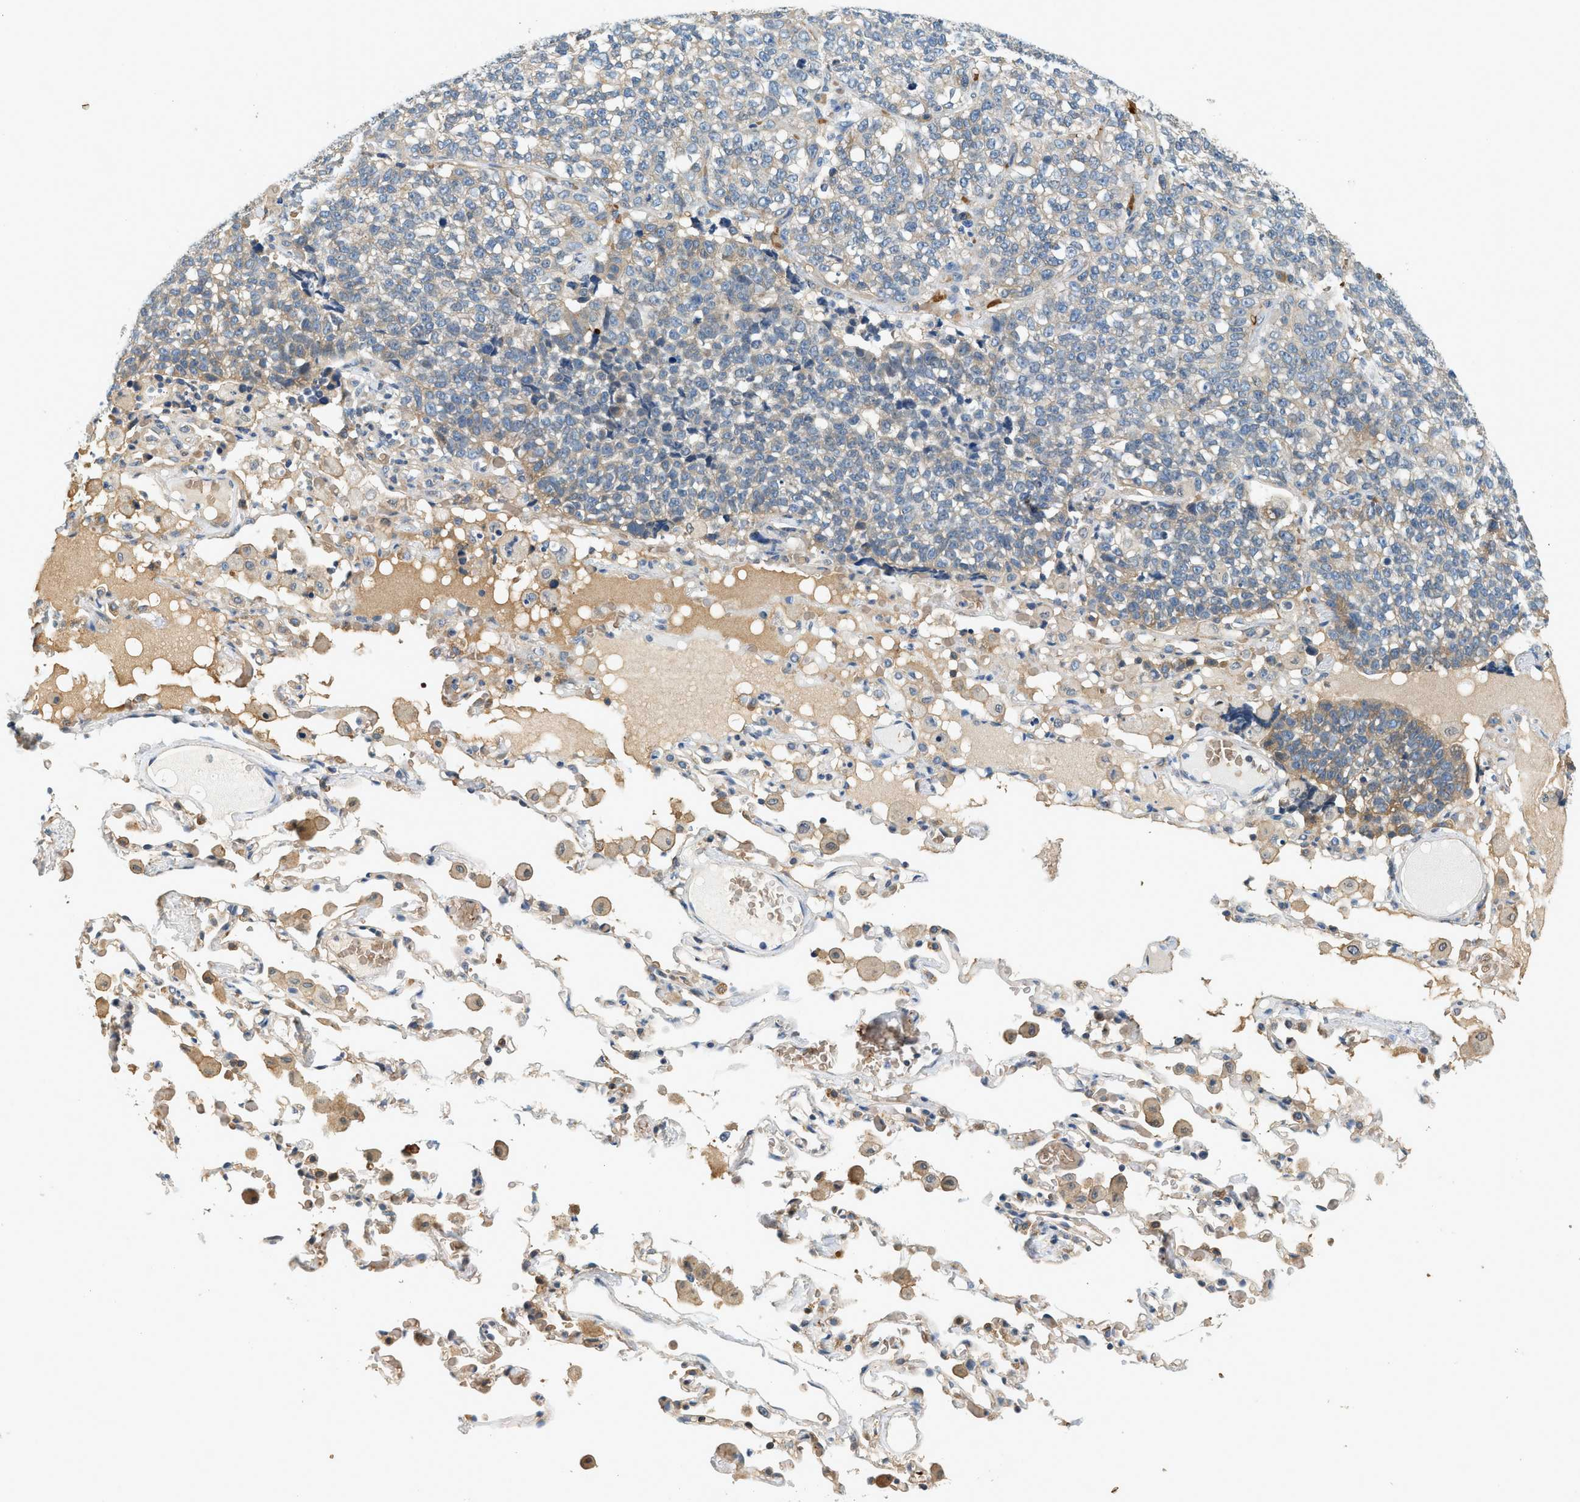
{"staining": {"intensity": "weak", "quantity": "<25%", "location": "cytoplasmic/membranous"}, "tissue": "lung cancer", "cell_type": "Tumor cells", "image_type": "cancer", "snomed": [{"axis": "morphology", "description": "Adenocarcinoma, NOS"}, {"axis": "topography", "description": "Lung"}], "caption": "A micrograph of human lung cancer (adenocarcinoma) is negative for staining in tumor cells. (Stains: DAB (3,3'-diaminobenzidine) immunohistochemistry with hematoxylin counter stain, Microscopy: brightfield microscopy at high magnification).", "gene": "CYTH2", "patient": {"sex": "male", "age": 49}}